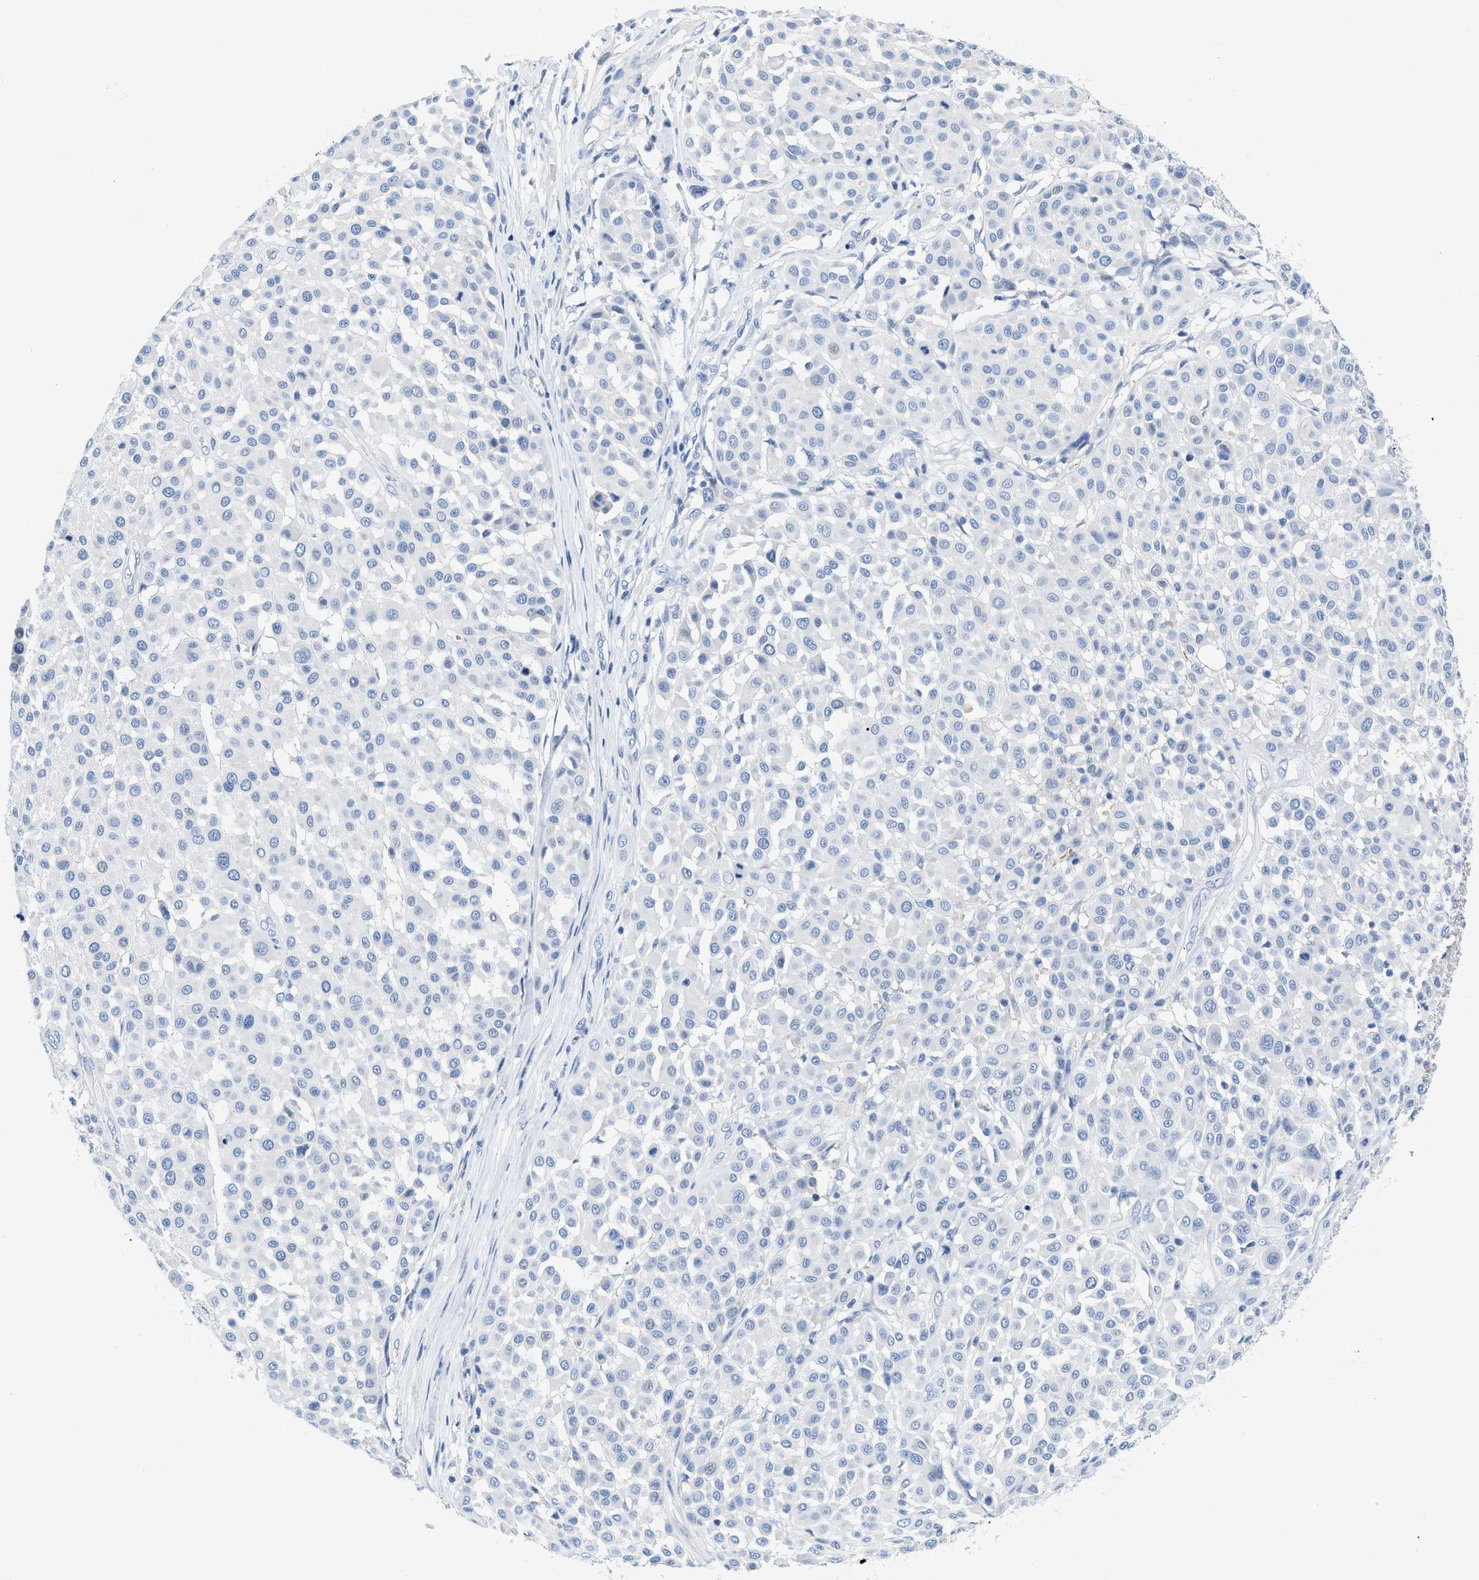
{"staining": {"intensity": "negative", "quantity": "none", "location": "none"}, "tissue": "melanoma", "cell_type": "Tumor cells", "image_type": "cancer", "snomed": [{"axis": "morphology", "description": "Malignant melanoma, Metastatic site"}, {"axis": "topography", "description": "Soft tissue"}], "caption": "High power microscopy micrograph of an immunohistochemistry image of malignant melanoma (metastatic site), revealing no significant positivity in tumor cells.", "gene": "BPGM", "patient": {"sex": "male", "age": 41}}